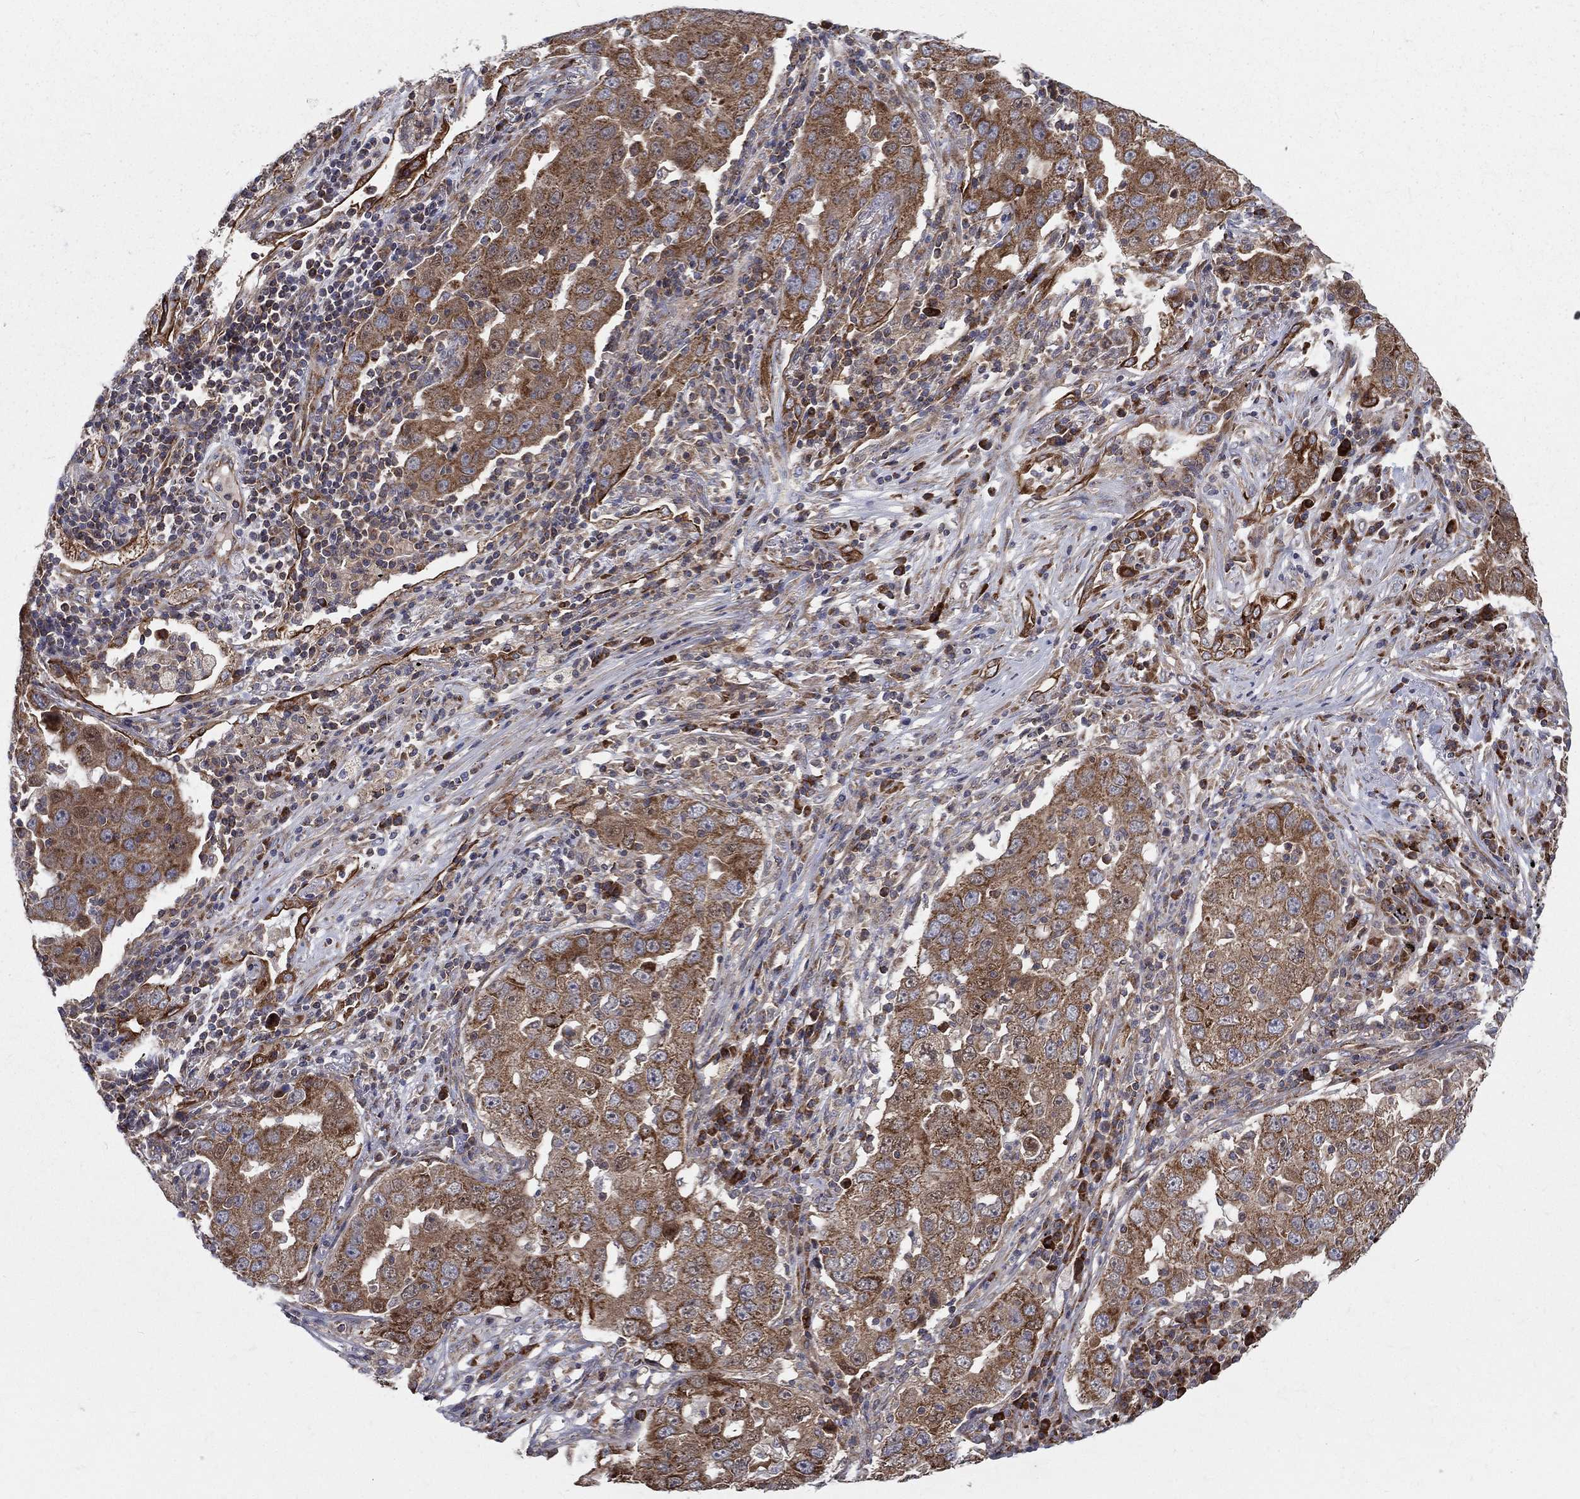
{"staining": {"intensity": "moderate", "quantity": ">75%", "location": "cytoplasmic/membranous"}, "tissue": "lung cancer", "cell_type": "Tumor cells", "image_type": "cancer", "snomed": [{"axis": "morphology", "description": "Adenocarcinoma, NOS"}, {"axis": "topography", "description": "Lung"}], "caption": "The histopathology image shows a brown stain indicating the presence of a protein in the cytoplasmic/membranous of tumor cells in lung adenocarcinoma.", "gene": "MIX23", "patient": {"sex": "male", "age": 73}}